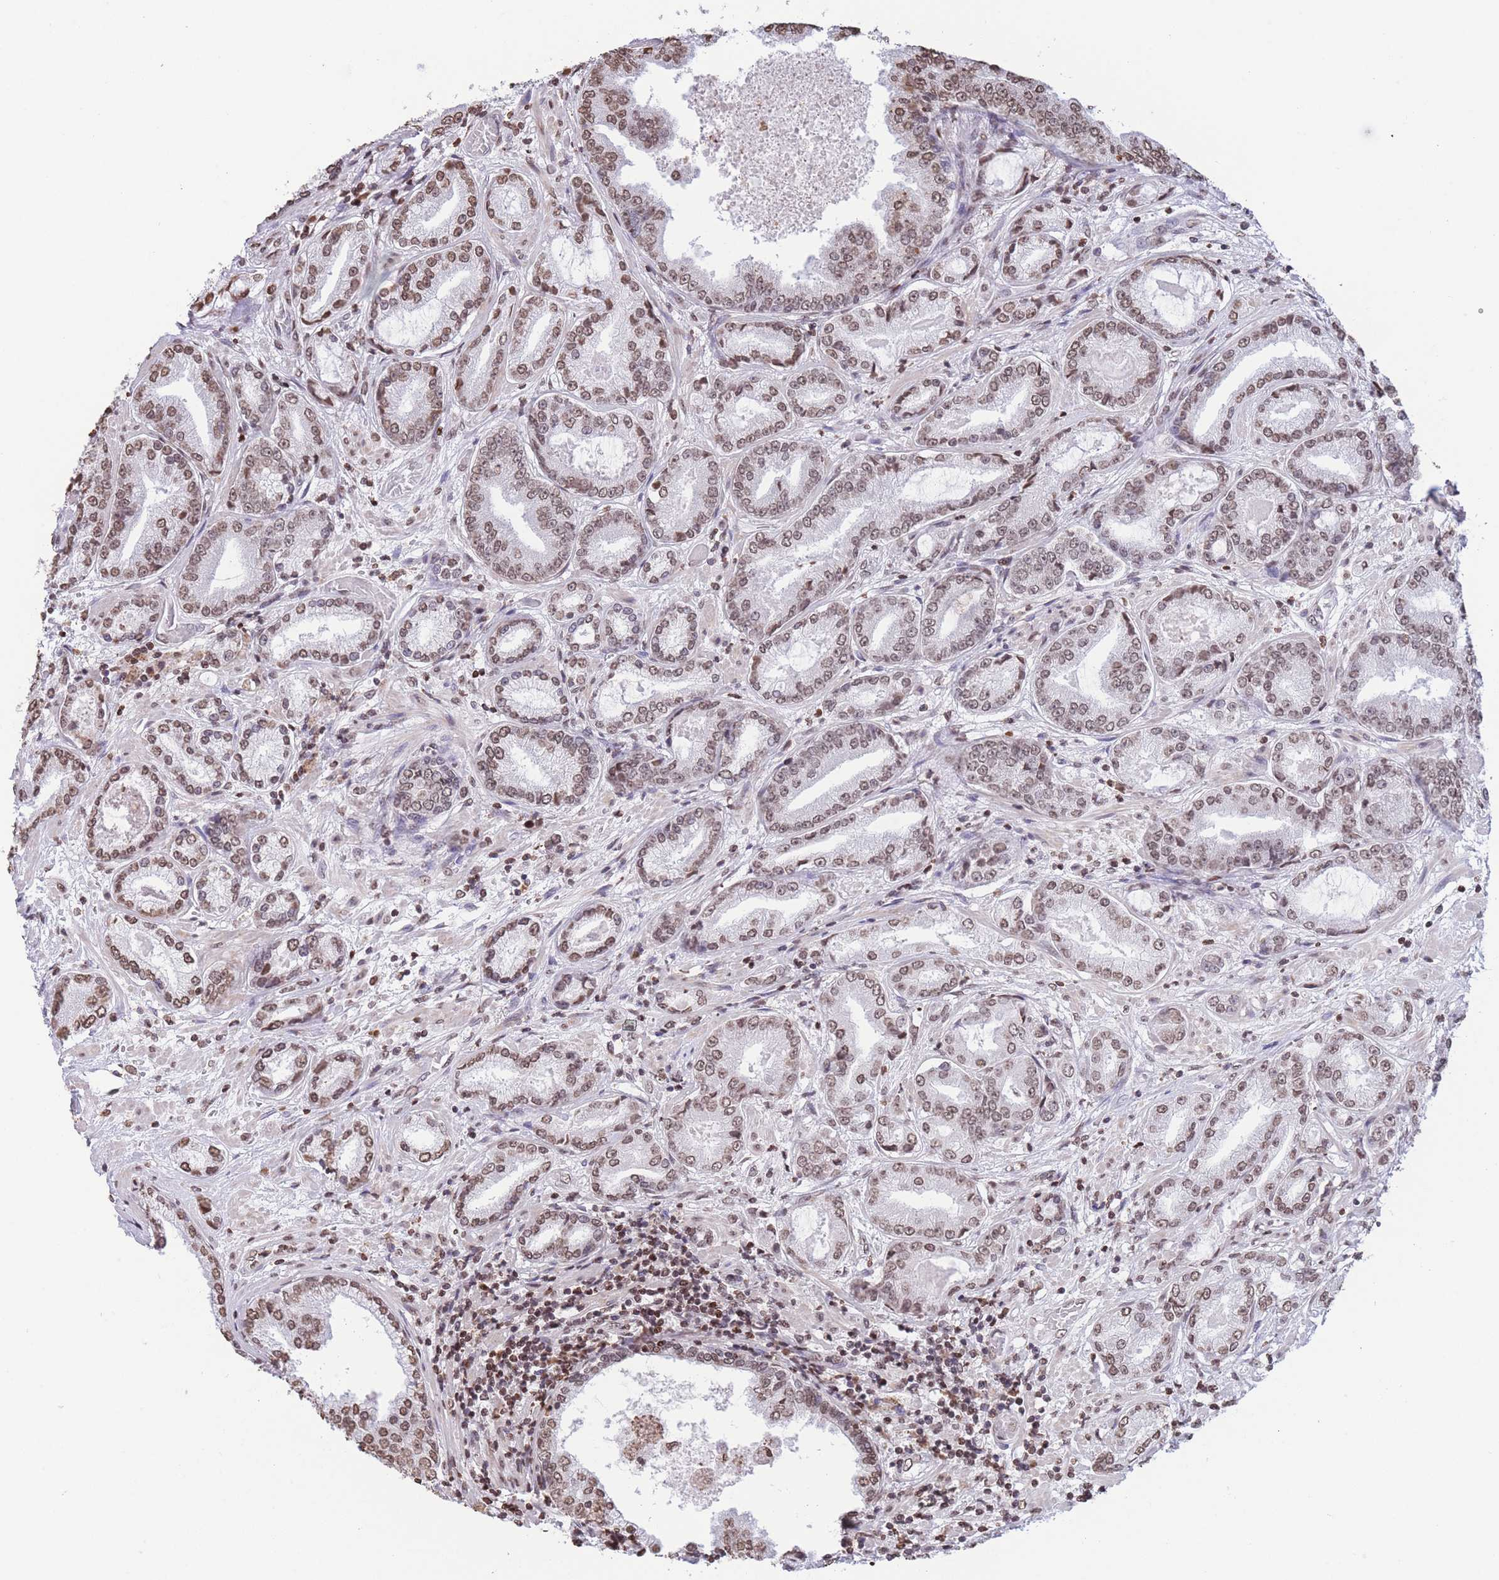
{"staining": {"intensity": "moderate", "quantity": ">75%", "location": "nuclear"}, "tissue": "prostate cancer", "cell_type": "Tumor cells", "image_type": "cancer", "snomed": [{"axis": "morphology", "description": "Adenocarcinoma, High grade"}, {"axis": "topography", "description": "Prostate"}], "caption": "A brown stain highlights moderate nuclear positivity of a protein in prostate cancer tumor cells.", "gene": "H2BC11", "patient": {"sex": "male", "age": 68}}